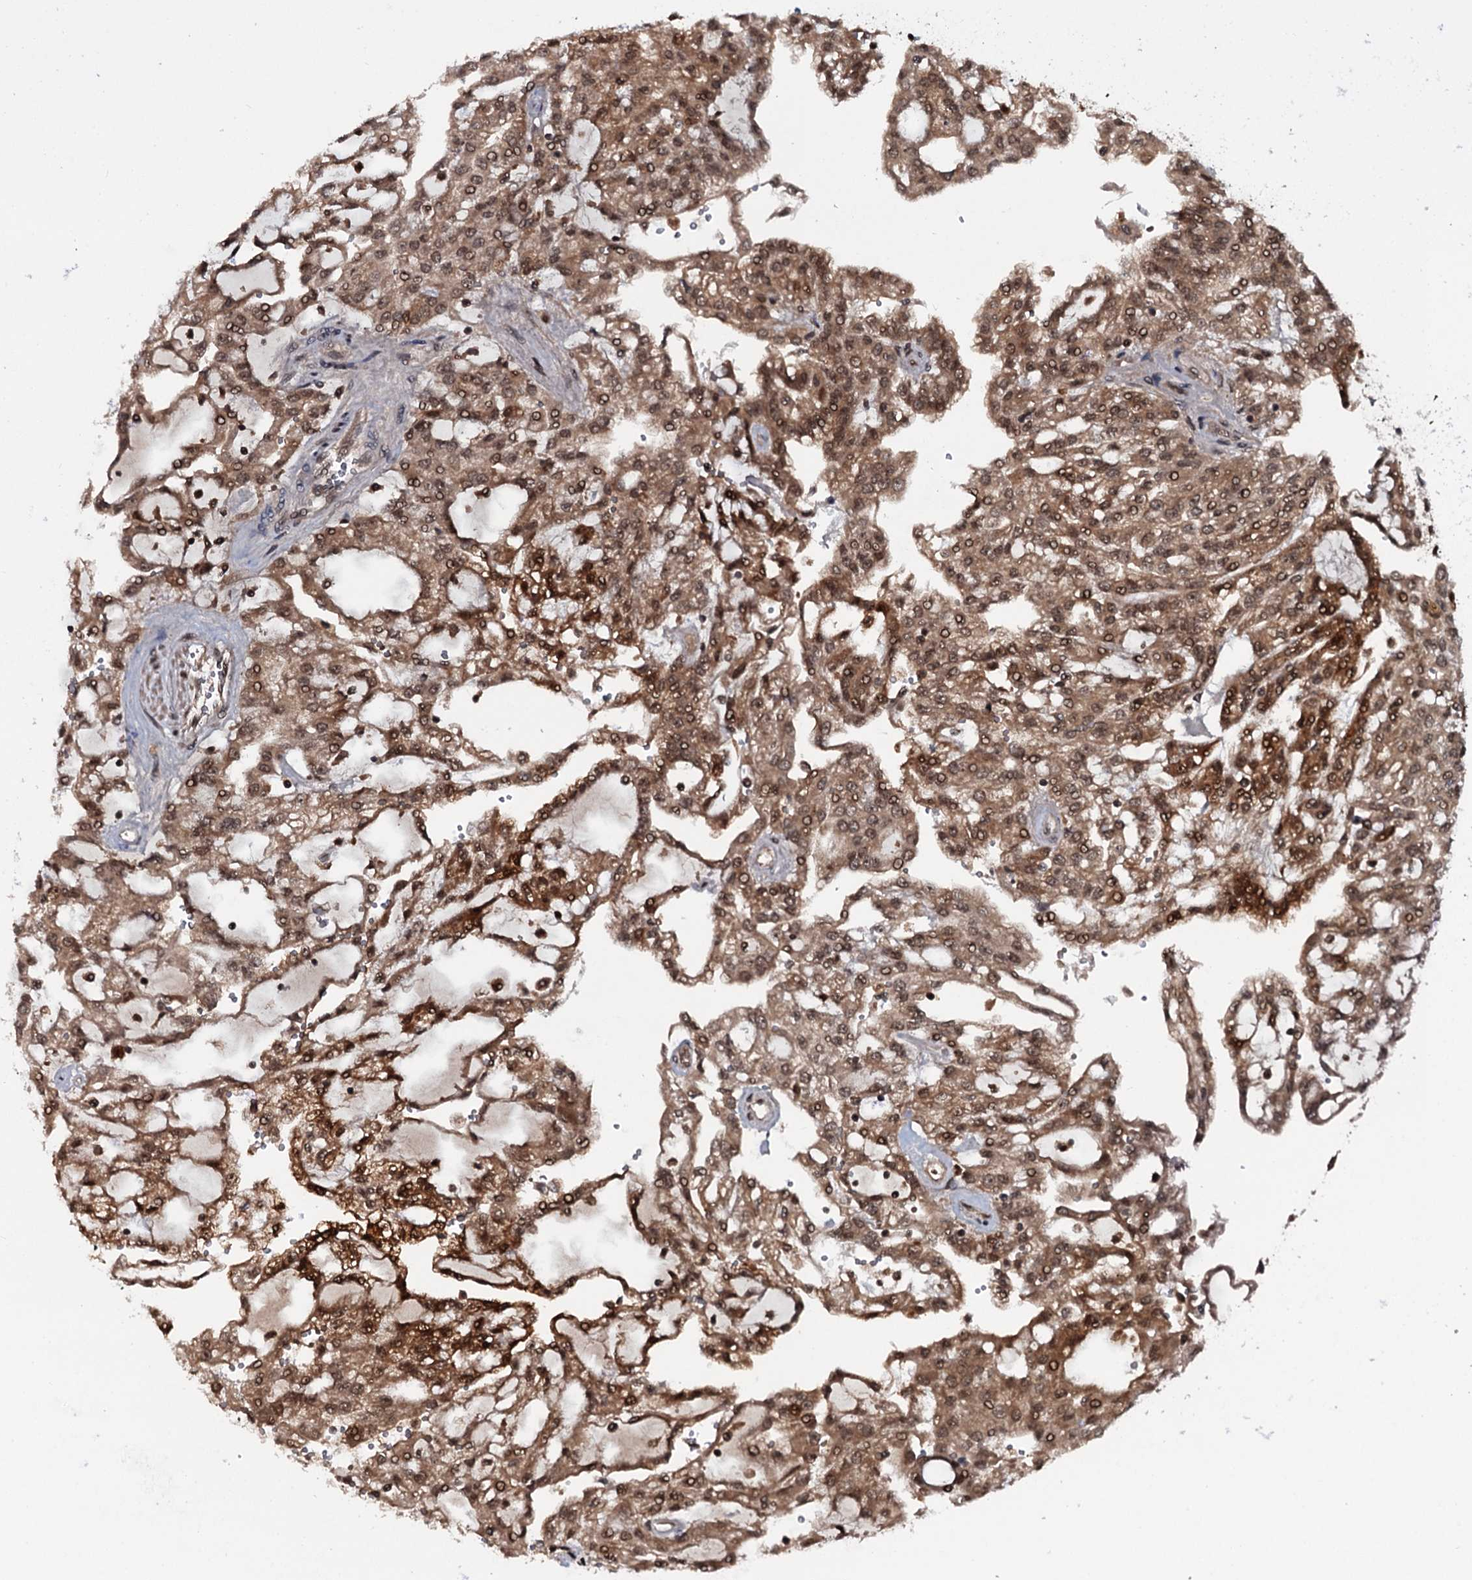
{"staining": {"intensity": "moderate", "quantity": ">75%", "location": "cytoplasmic/membranous,nuclear"}, "tissue": "renal cancer", "cell_type": "Tumor cells", "image_type": "cancer", "snomed": [{"axis": "morphology", "description": "Adenocarcinoma, NOS"}, {"axis": "topography", "description": "Kidney"}], "caption": "Protein staining of renal cancer tissue exhibits moderate cytoplasmic/membranous and nuclear positivity in about >75% of tumor cells.", "gene": "HDDC3", "patient": {"sex": "male", "age": 63}}